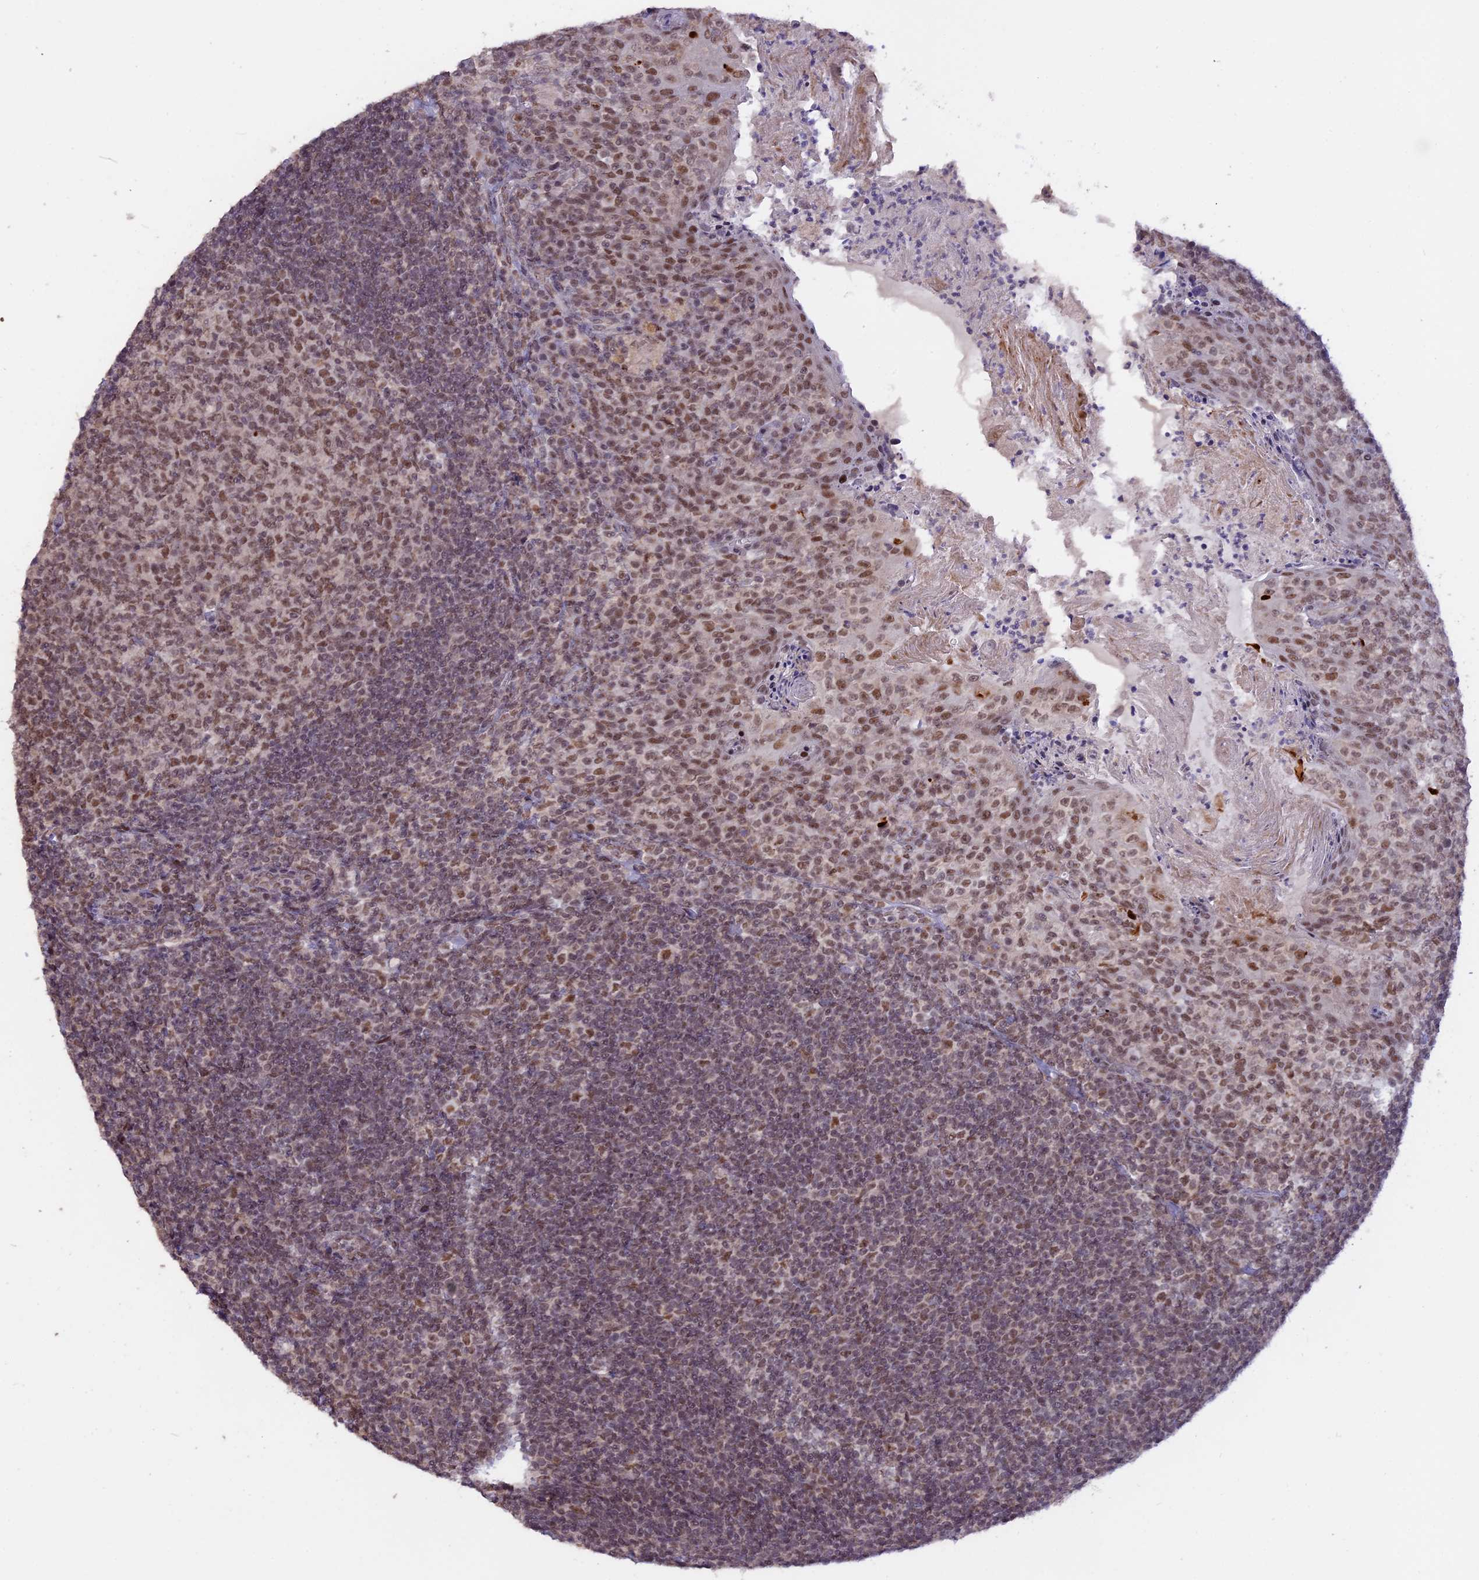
{"staining": {"intensity": "weak", "quantity": ">75%", "location": "nuclear"}, "tissue": "tonsil", "cell_type": "Germinal center cells", "image_type": "normal", "snomed": [{"axis": "morphology", "description": "Normal tissue, NOS"}, {"axis": "topography", "description": "Tonsil"}], "caption": "IHC photomicrograph of normal tonsil: human tonsil stained using IHC displays low levels of weak protein expression localized specifically in the nuclear of germinal center cells, appearing as a nuclear brown color.", "gene": "POLR2C", "patient": {"sex": "female", "age": 10}}